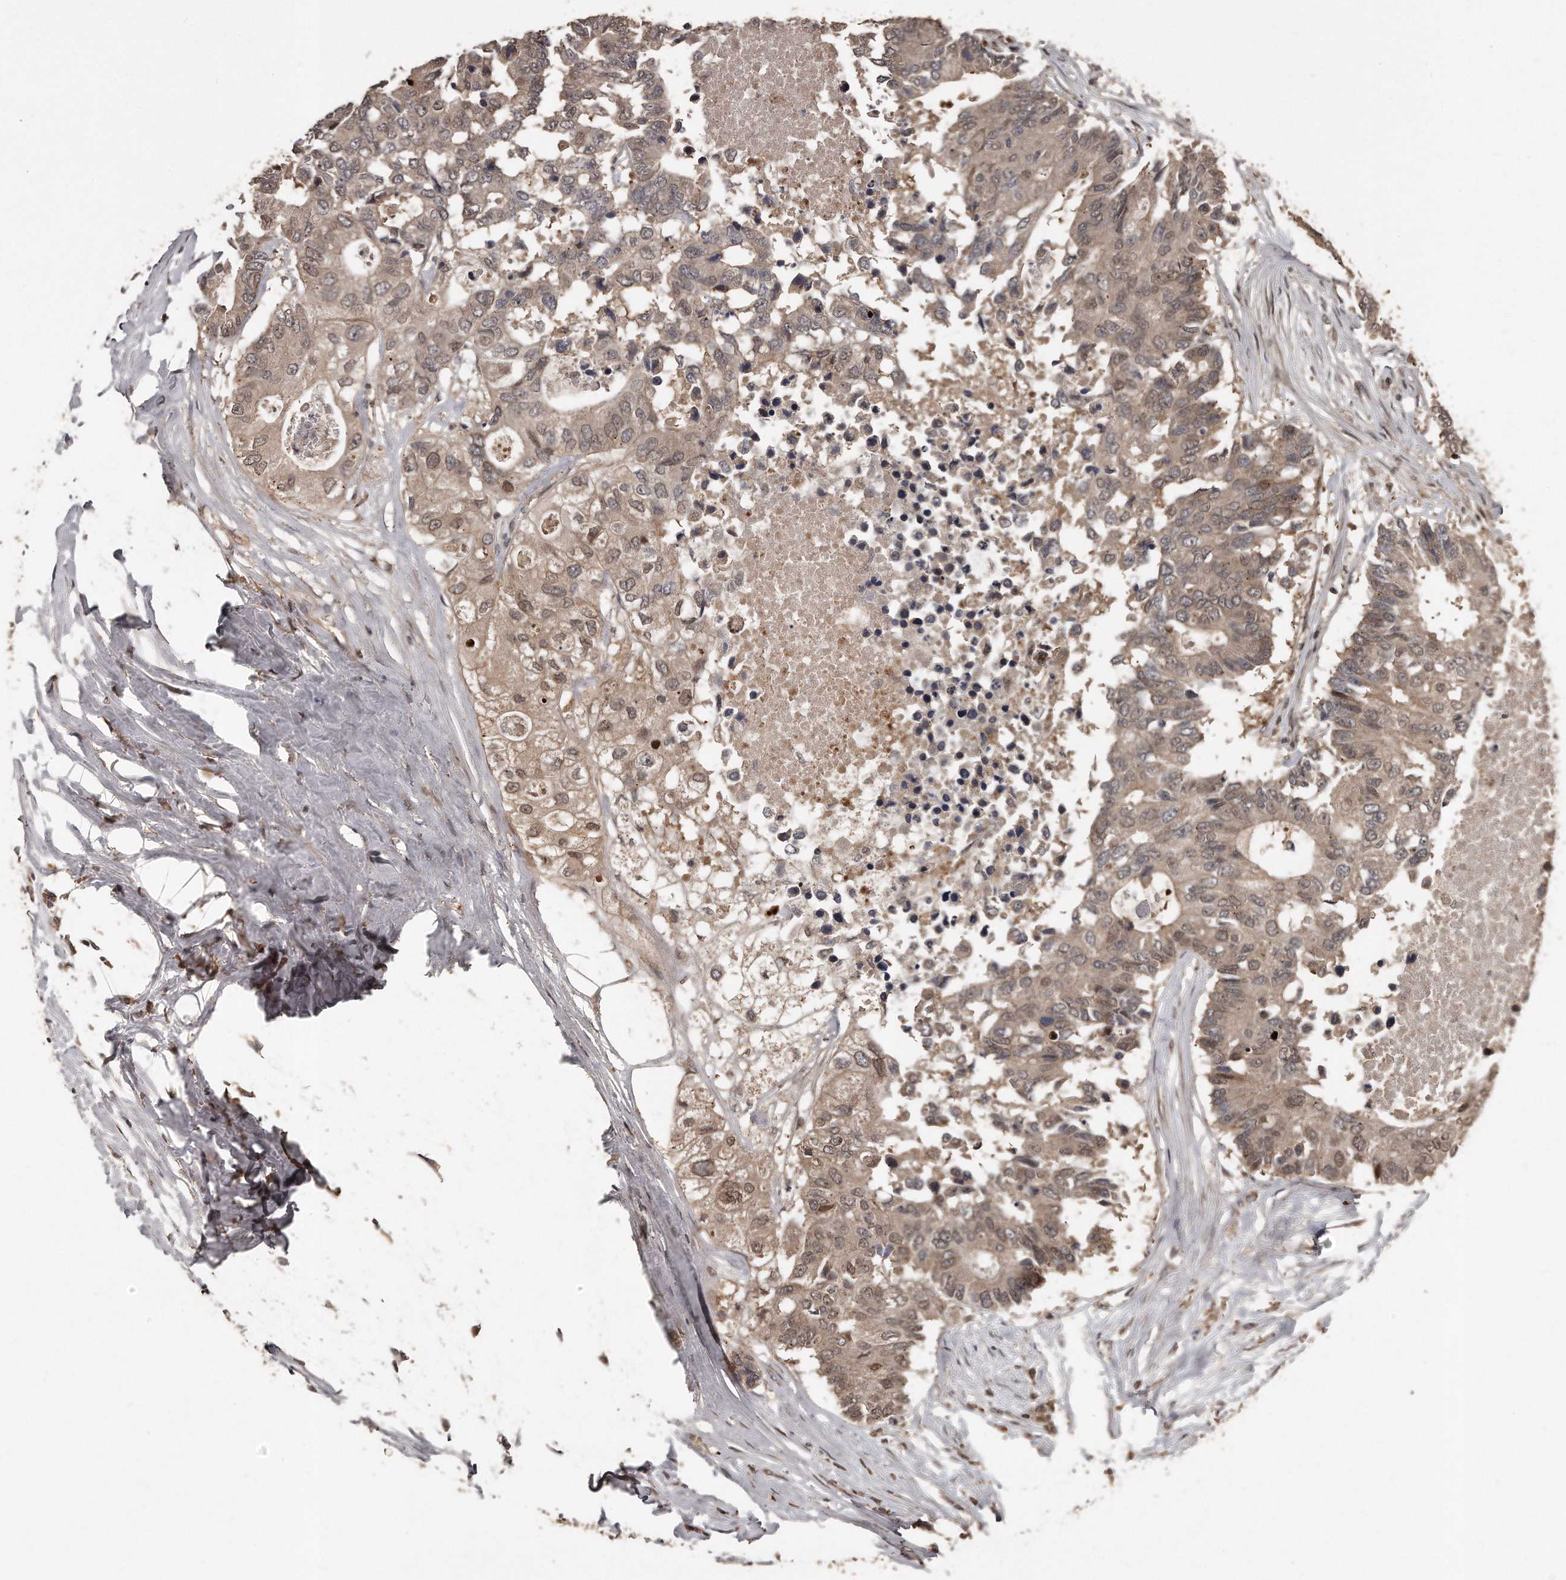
{"staining": {"intensity": "weak", "quantity": "25%-75%", "location": "cytoplasmic/membranous,nuclear"}, "tissue": "colorectal cancer", "cell_type": "Tumor cells", "image_type": "cancer", "snomed": [{"axis": "morphology", "description": "Adenocarcinoma, NOS"}, {"axis": "topography", "description": "Colon"}], "caption": "This is a histology image of immunohistochemistry (IHC) staining of colorectal adenocarcinoma, which shows weak staining in the cytoplasmic/membranous and nuclear of tumor cells.", "gene": "GCH1", "patient": {"sex": "male", "age": 71}}